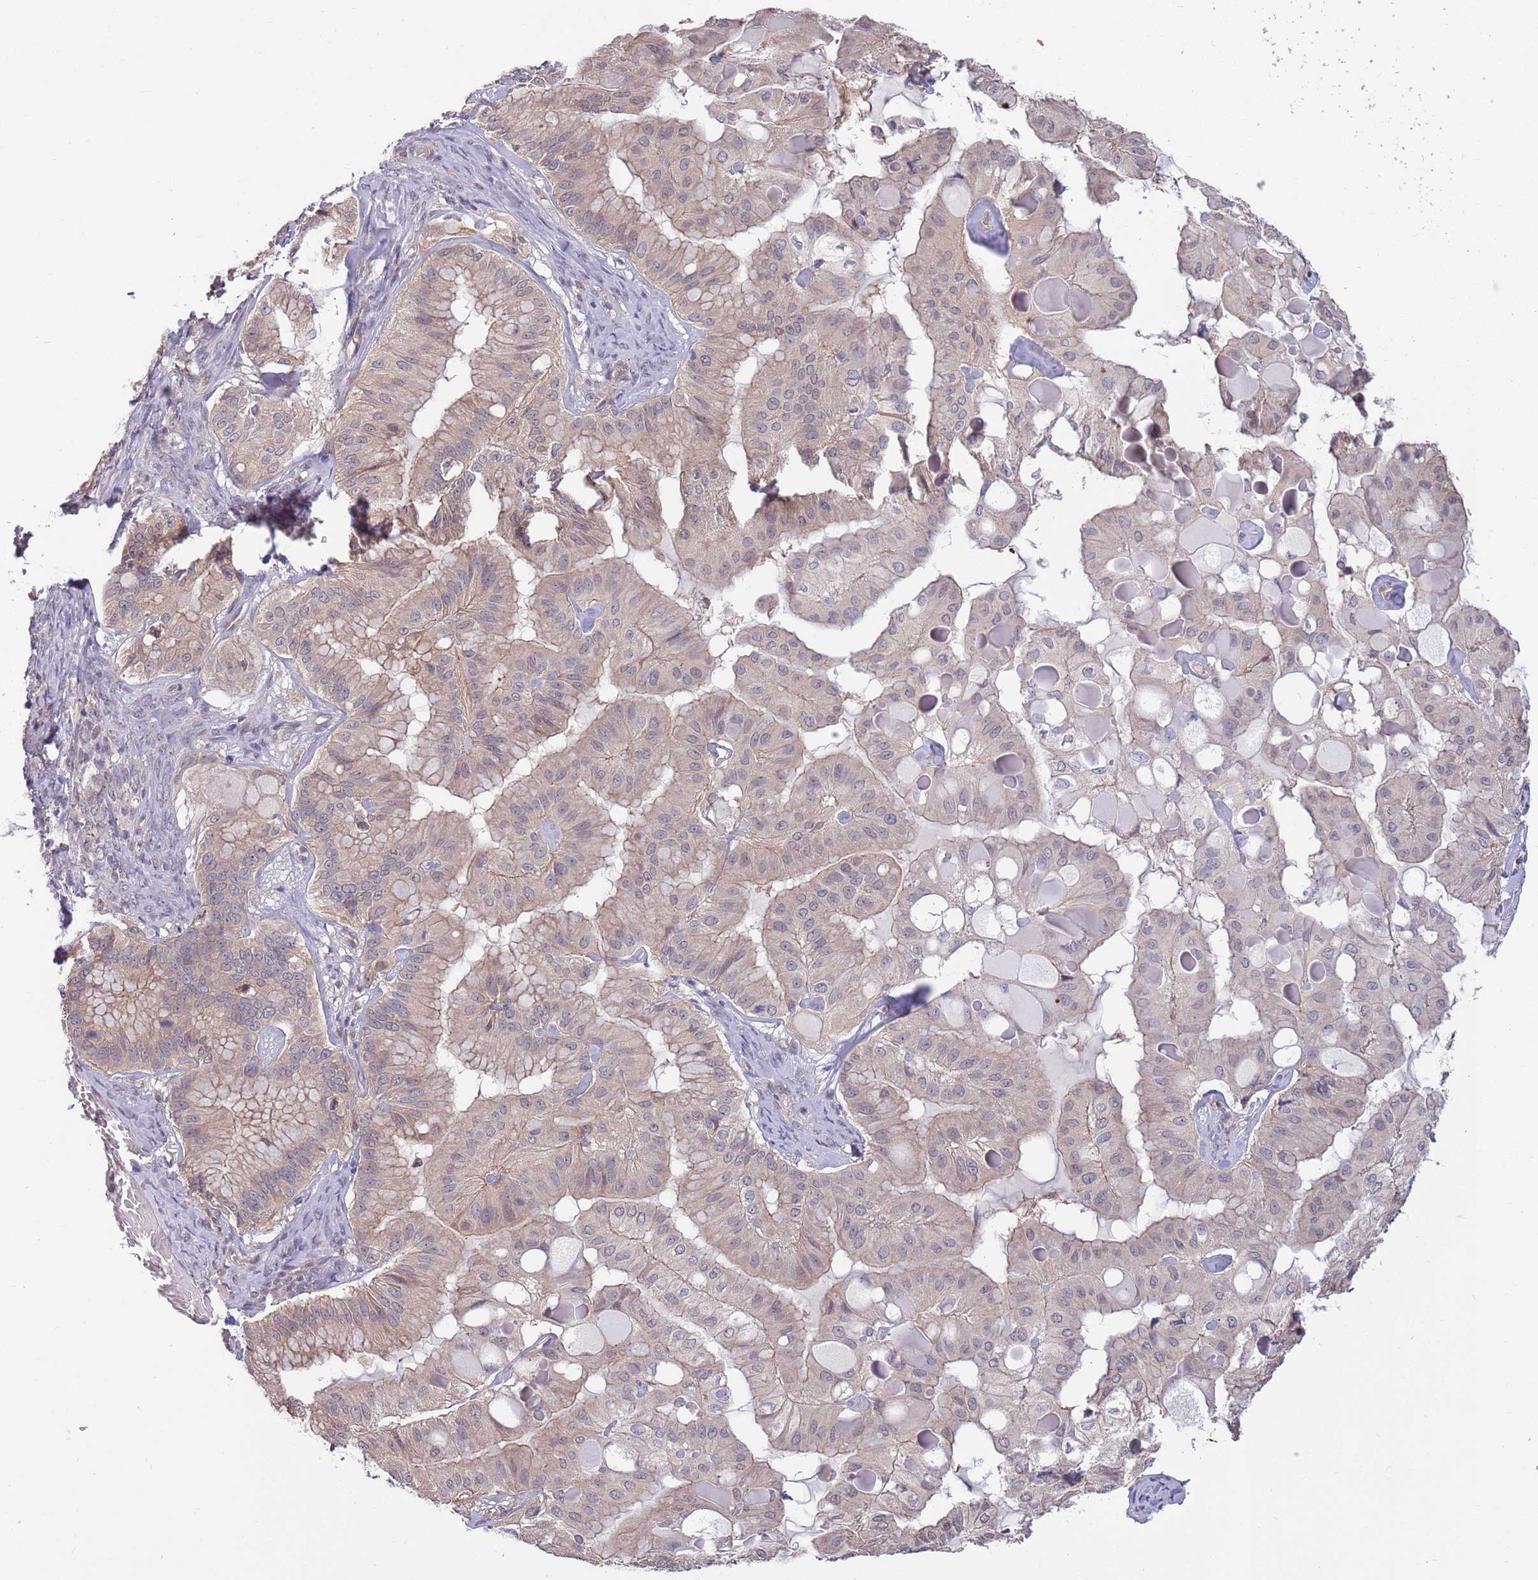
{"staining": {"intensity": "weak", "quantity": "25%-75%", "location": "cytoplasmic/membranous"}, "tissue": "ovarian cancer", "cell_type": "Tumor cells", "image_type": "cancer", "snomed": [{"axis": "morphology", "description": "Cystadenocarcinoma, mucinous, NOS"}, {"axis": "topography", "description": "Ovary"}], "caption": "Immunohistochemical staining of human ovarian cancer (mucinous cystadenocarcinoma) demonstrates low levels of weak cytoplasmic/membranous protein staining in approximately 25%-75% of tumor cells. (IHC, brightfield microscopy, high magnification).", "gene": "MARVELD2", "patient": {"sex": "female", "age": 61}}